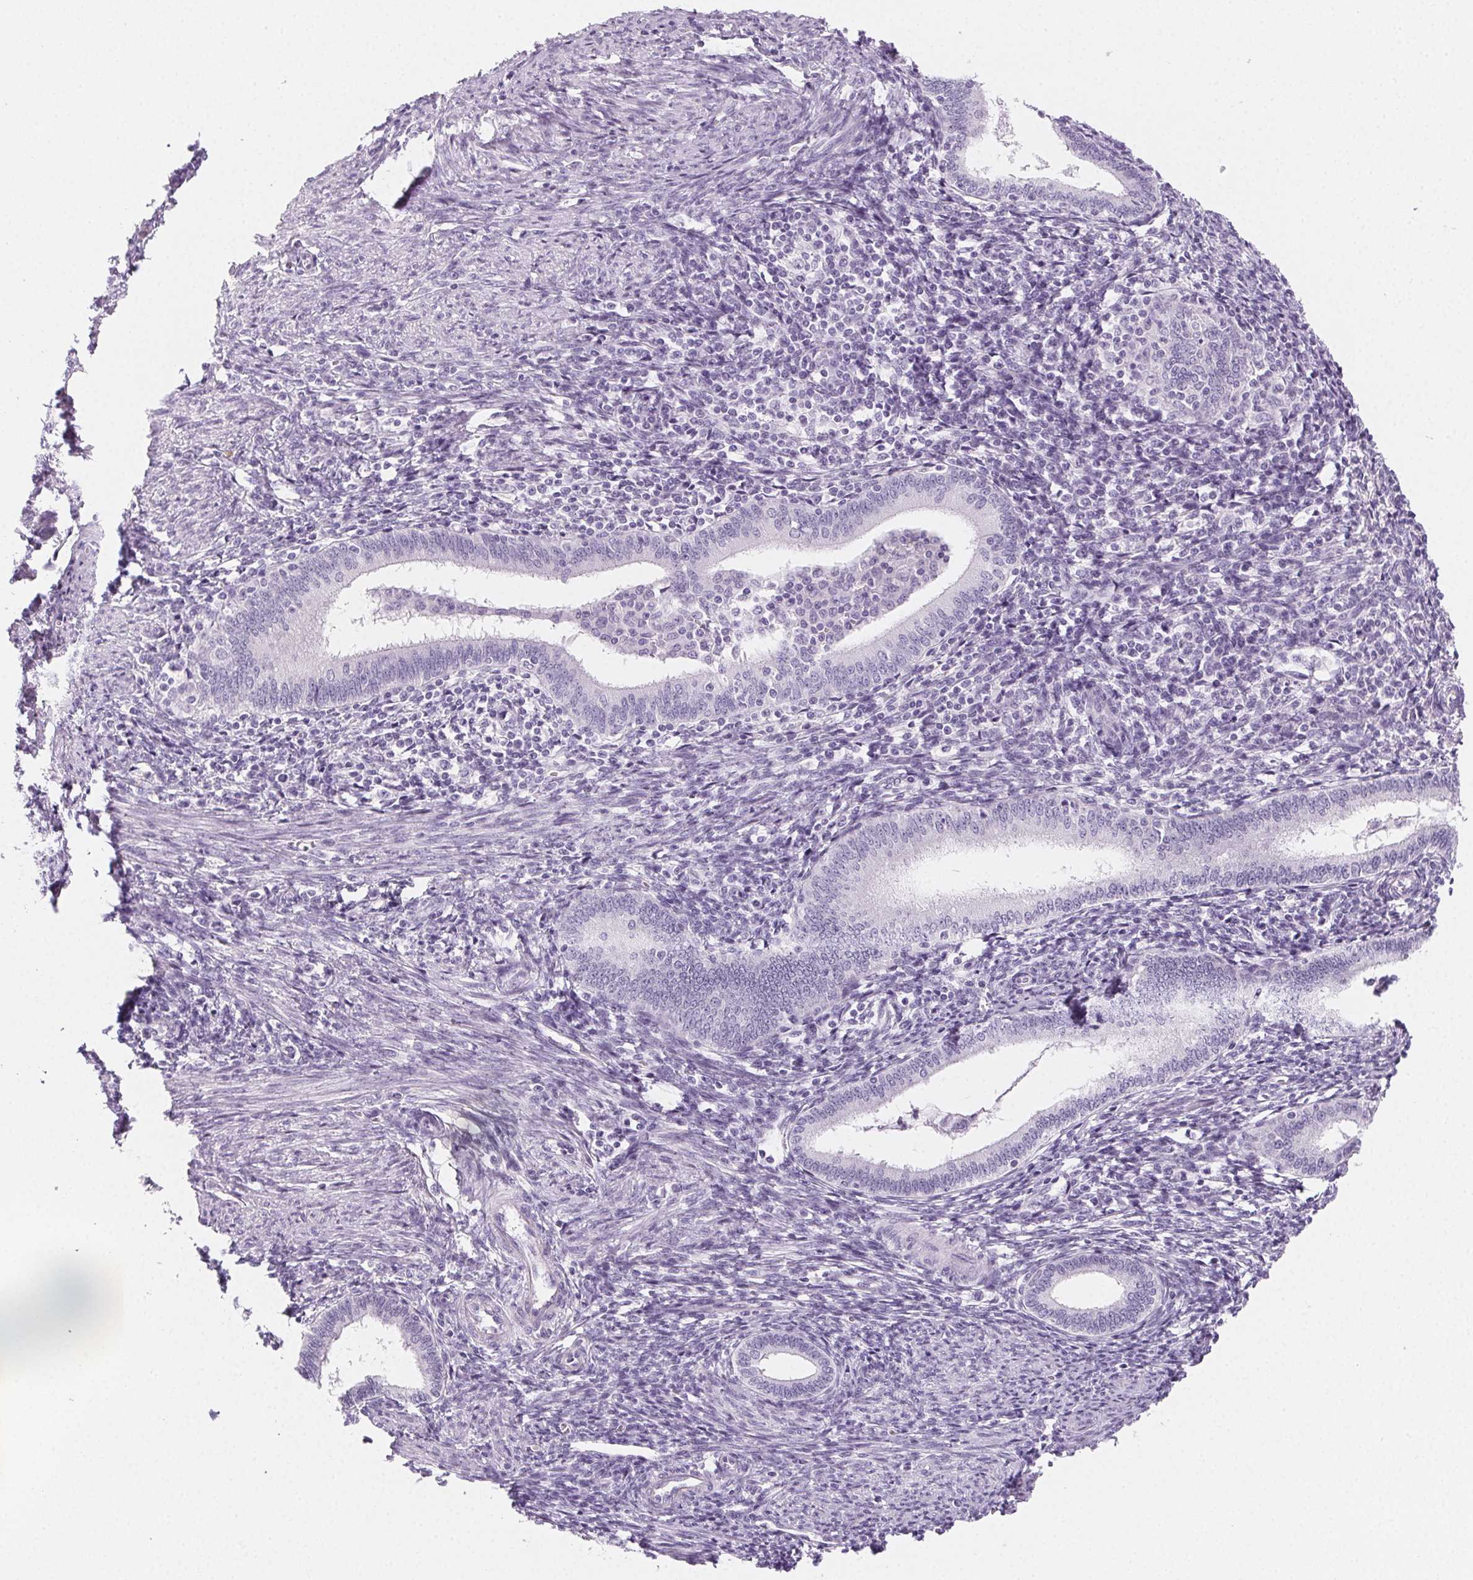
{"staining": {"intensity": "negative", "quantity": "none", "location": "none"}, "tissue": "endometrium", "cell_type": "Cells in endometrial stroma", "image_type": "normal", "snomed": [{"axis": "morphology", "description": "Normal tissue, NOS"}, {"axis": "topography", "description": "Endometrium"}], "caption": "Cells in endometrial stroma are negative for protein expression in benign human endometrium. (Brightfield microscopy of DAB IHC at high magnification).", "gene": "PRSS1", "patient": {"sex": "female", "age": 41}}